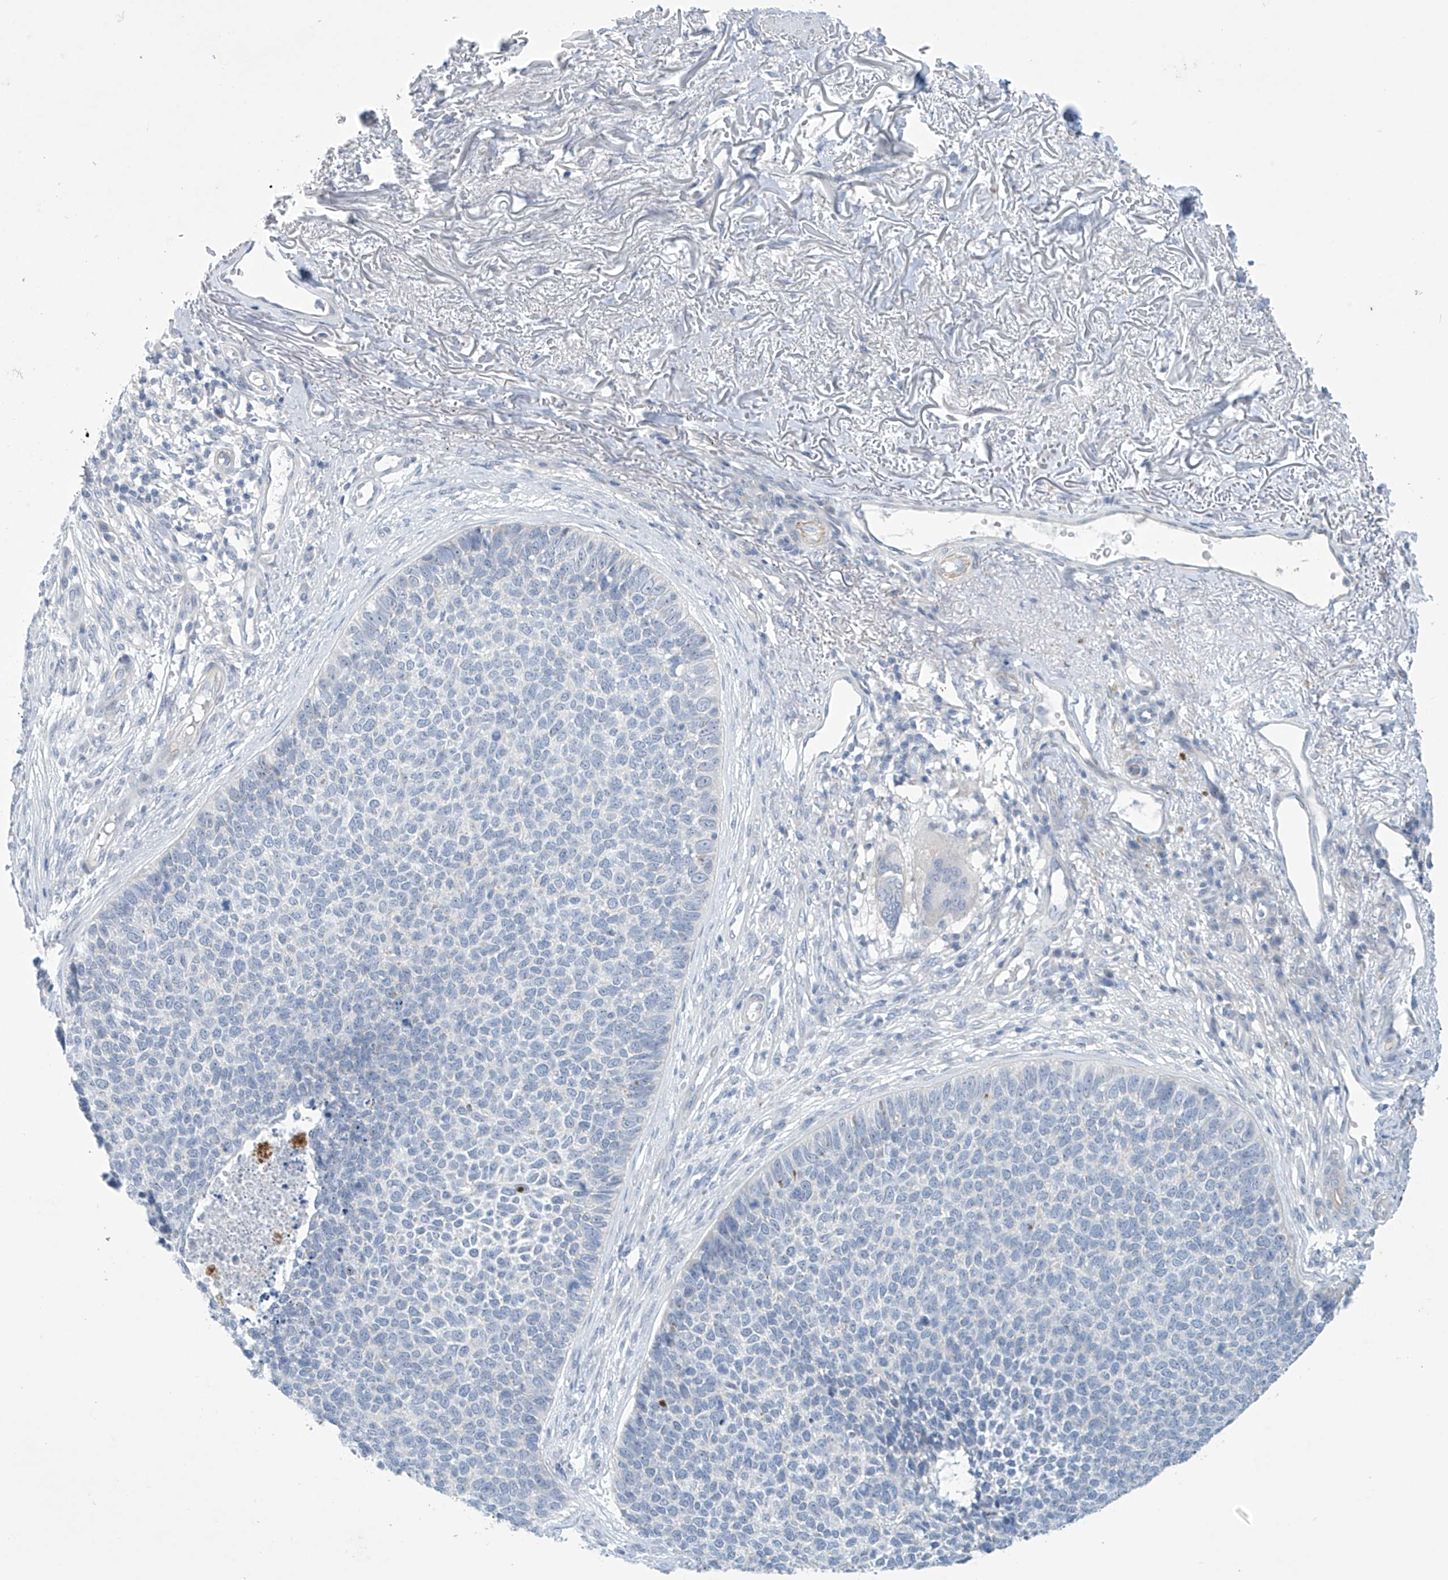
{"staining": {"intensity": "negative", "quantity": "none", "location": "none"}, "tissue": "skin cancer", "cell_type": "Tumor cells", "image_type": "cancer", "snomed": [{"axis": "morphology", "description": "Basal cell carcinoma"}, {"axis": "topography", "description": "Skin"}], "caption": "High magnification brightfield microscopy of skin cancer (basal cell carcinoma) stained with DAB (3,3'-diaminobenzidine) (brown) and counterstained with hematoxylin (blue): tumor cells show no significant expression. The staining is performed using DAB (3,3'-diaminobenzidine) brown chromogen with nuclei counter-stained in using hematoxylin.", "gene": "SLC35A5", "patient": {"sex": "female", "age": 84}}